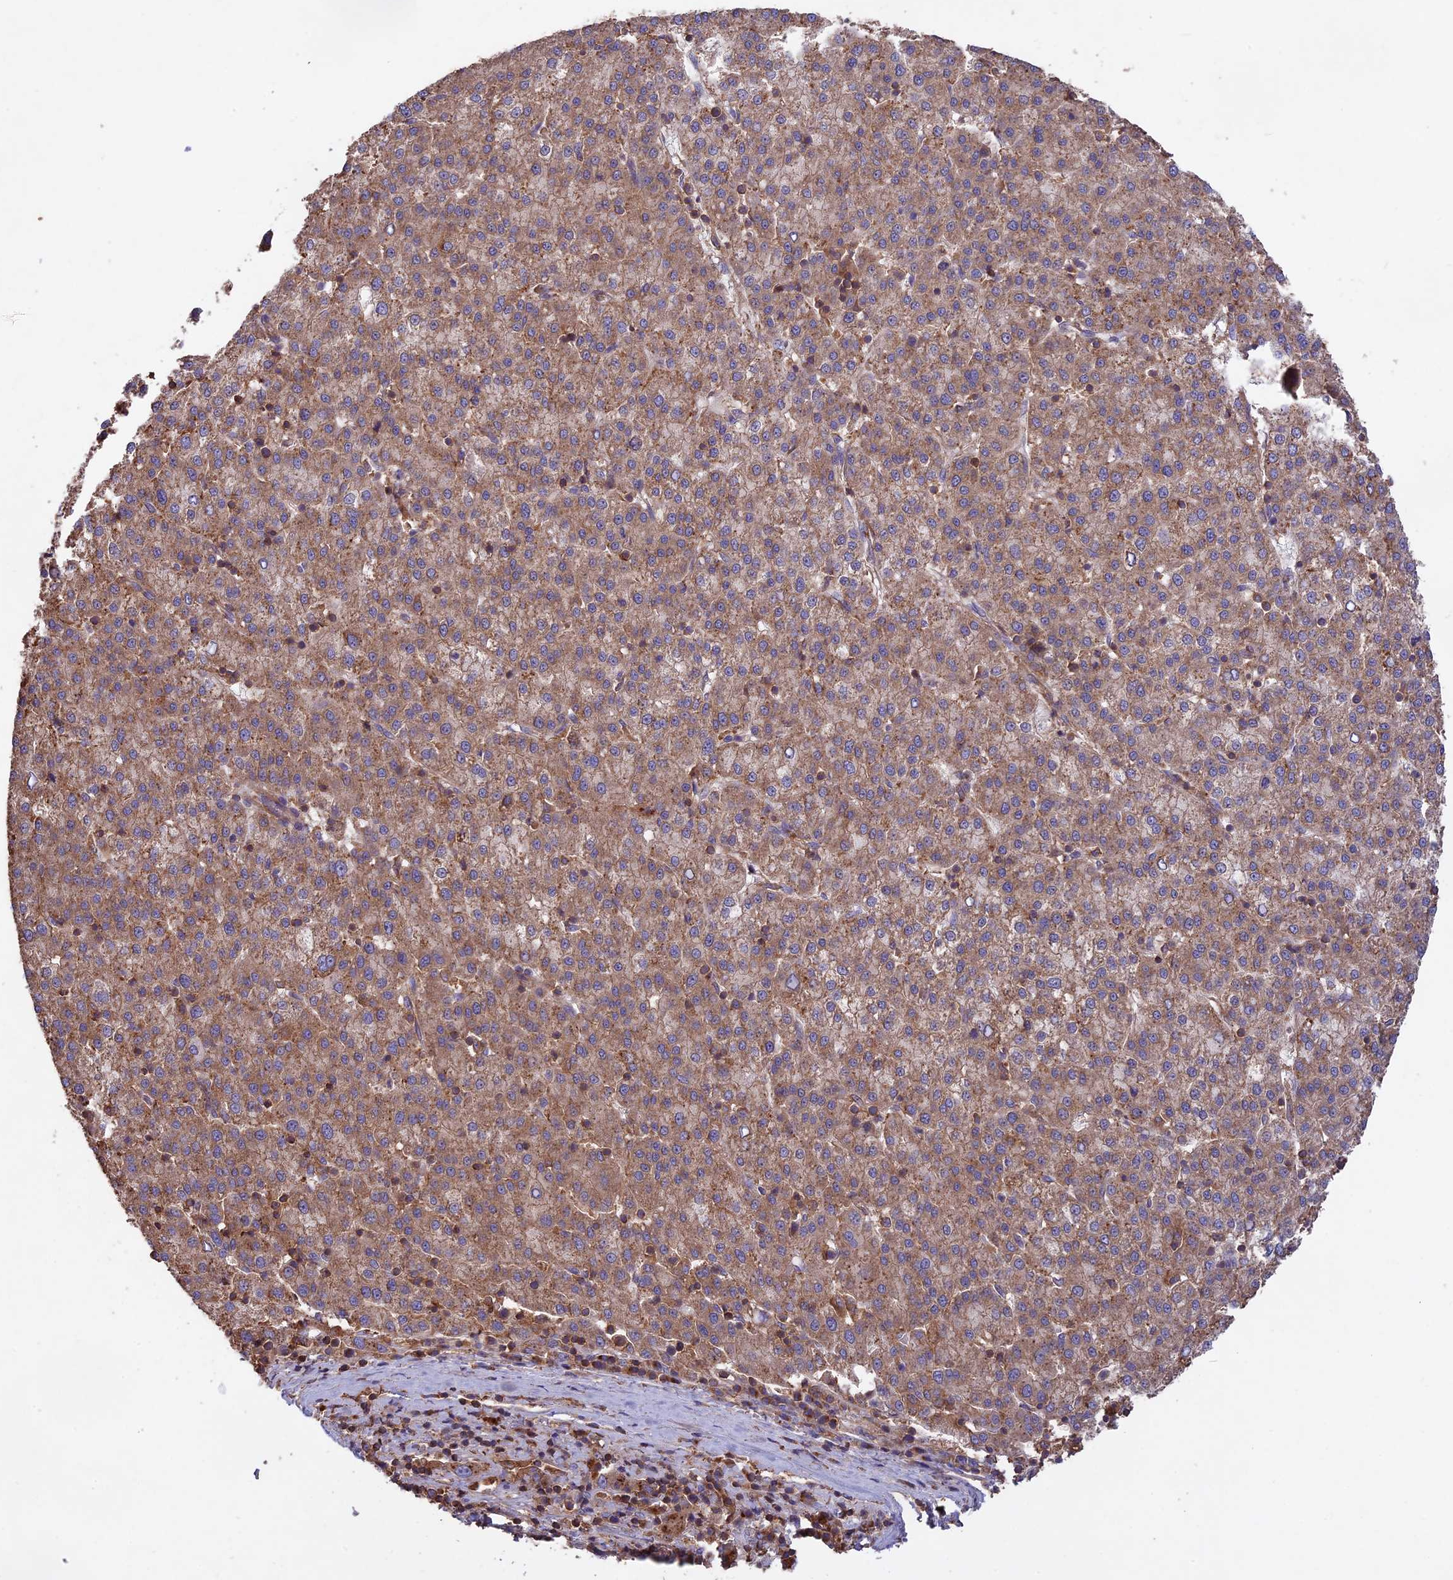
{"staining": {"intensity": "moderate", "quantity": ">75%", "location": "cytoplasmic/membranous"}, "tissue": "liver cancer", "cell_type": "Tumor cells", "image_type": "cancer", "snomed": [{"axis": "morphology", "description": "Carcinoma, Hepatocellular, NOS"}, {"axis": "topography", "description": "Liver"}], "caption": "This is an image of immunohistochemistry (IHC) staining of liver cancer (hepatocellular carcinoma), which shows moderate positivity in the cytoplasmic/membranous of tumor cells.", "gene": "NUDT8", "patient": {"sex": "female", "age": 58}}